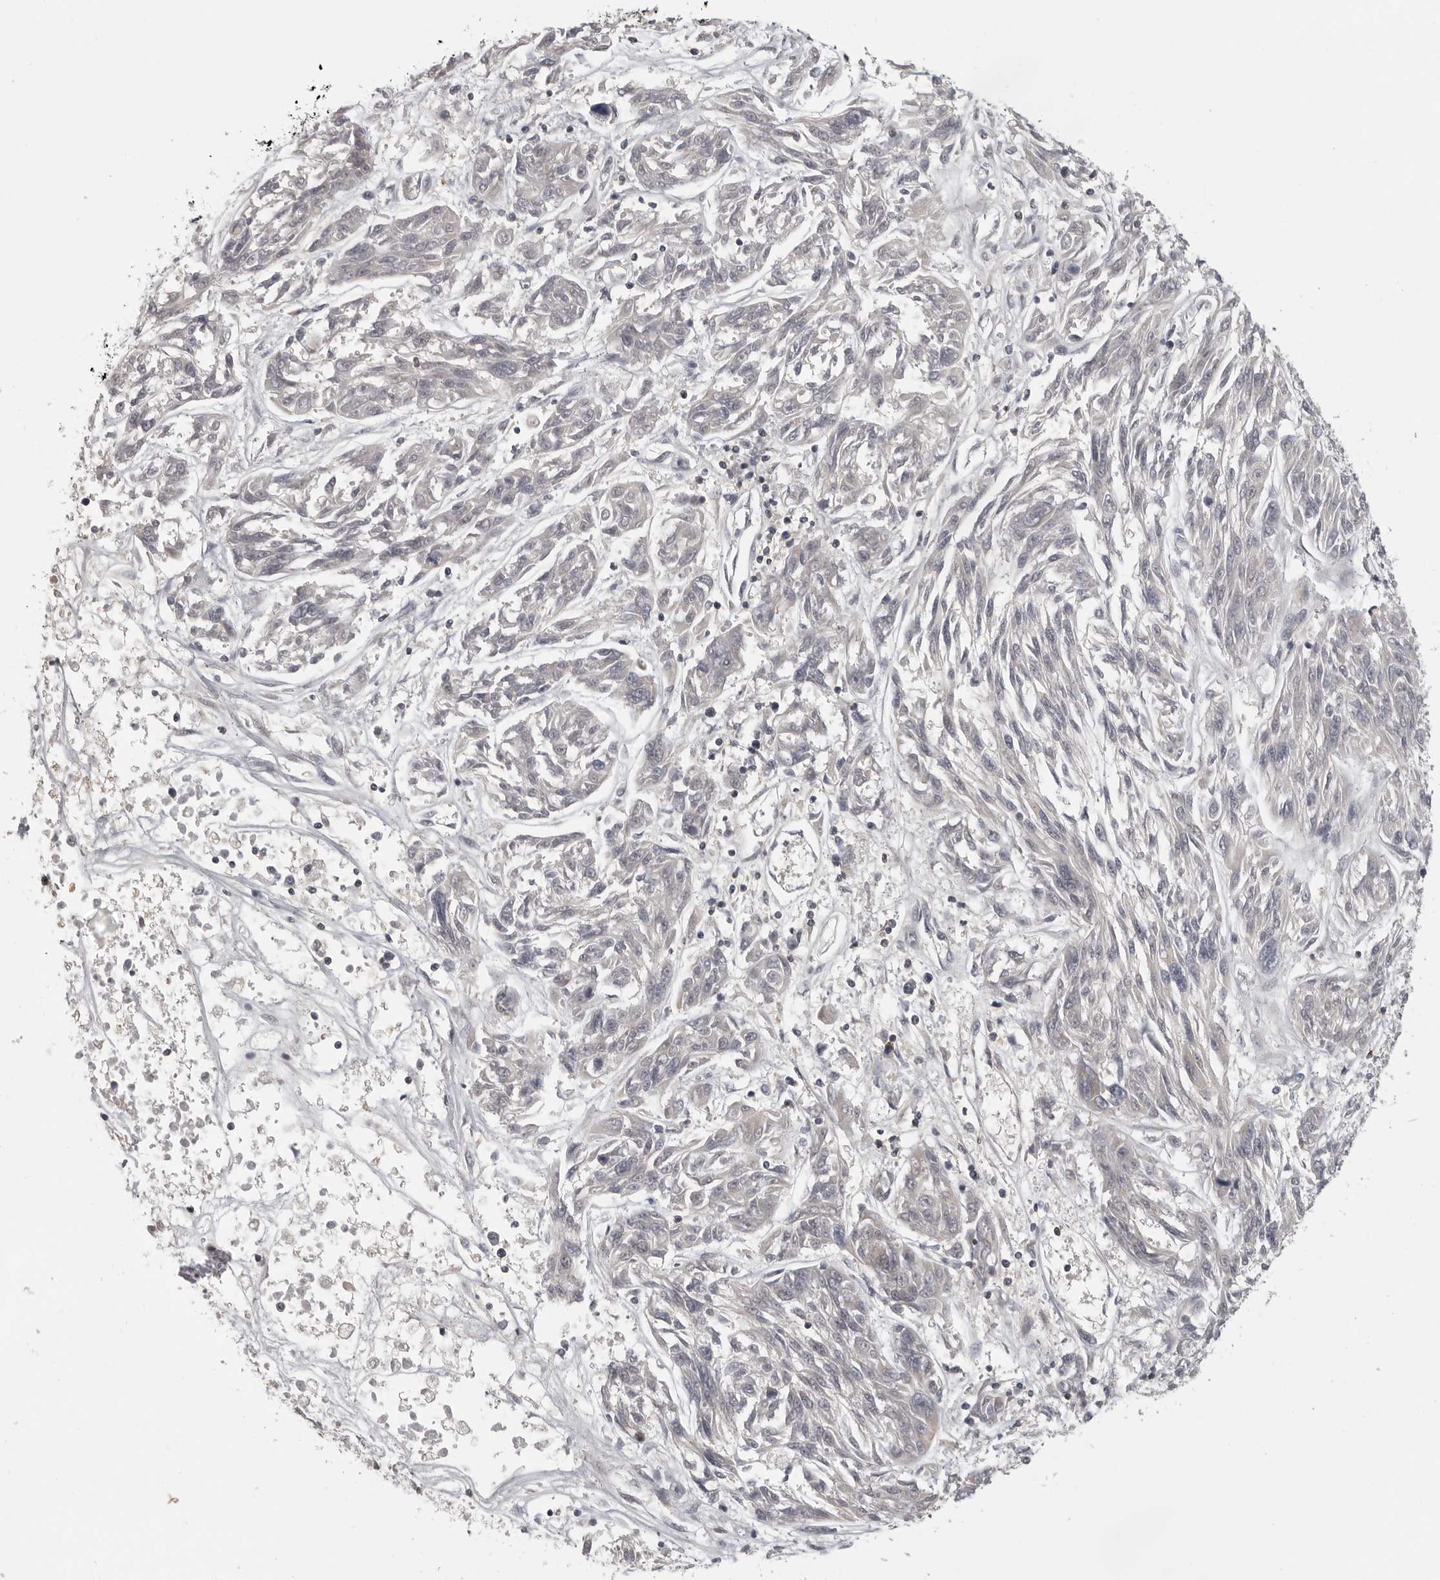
{"staining": {"intensity": "negative", "quantity": "none", "location": "none"}, "tissue": "melanoma", "cell_type": "Tumor cells", "image_type": "cancer", "snomed": [{"axis": "morphology", "description": "Malignant melanoma, NOS"}, {"axis": "topography", "description": "Skin"}], "caption": "Tumor cells are negative for brown protein staining in melanoma.", "gene": "UROD", "patient": {"sex": "male", "age": 53}}